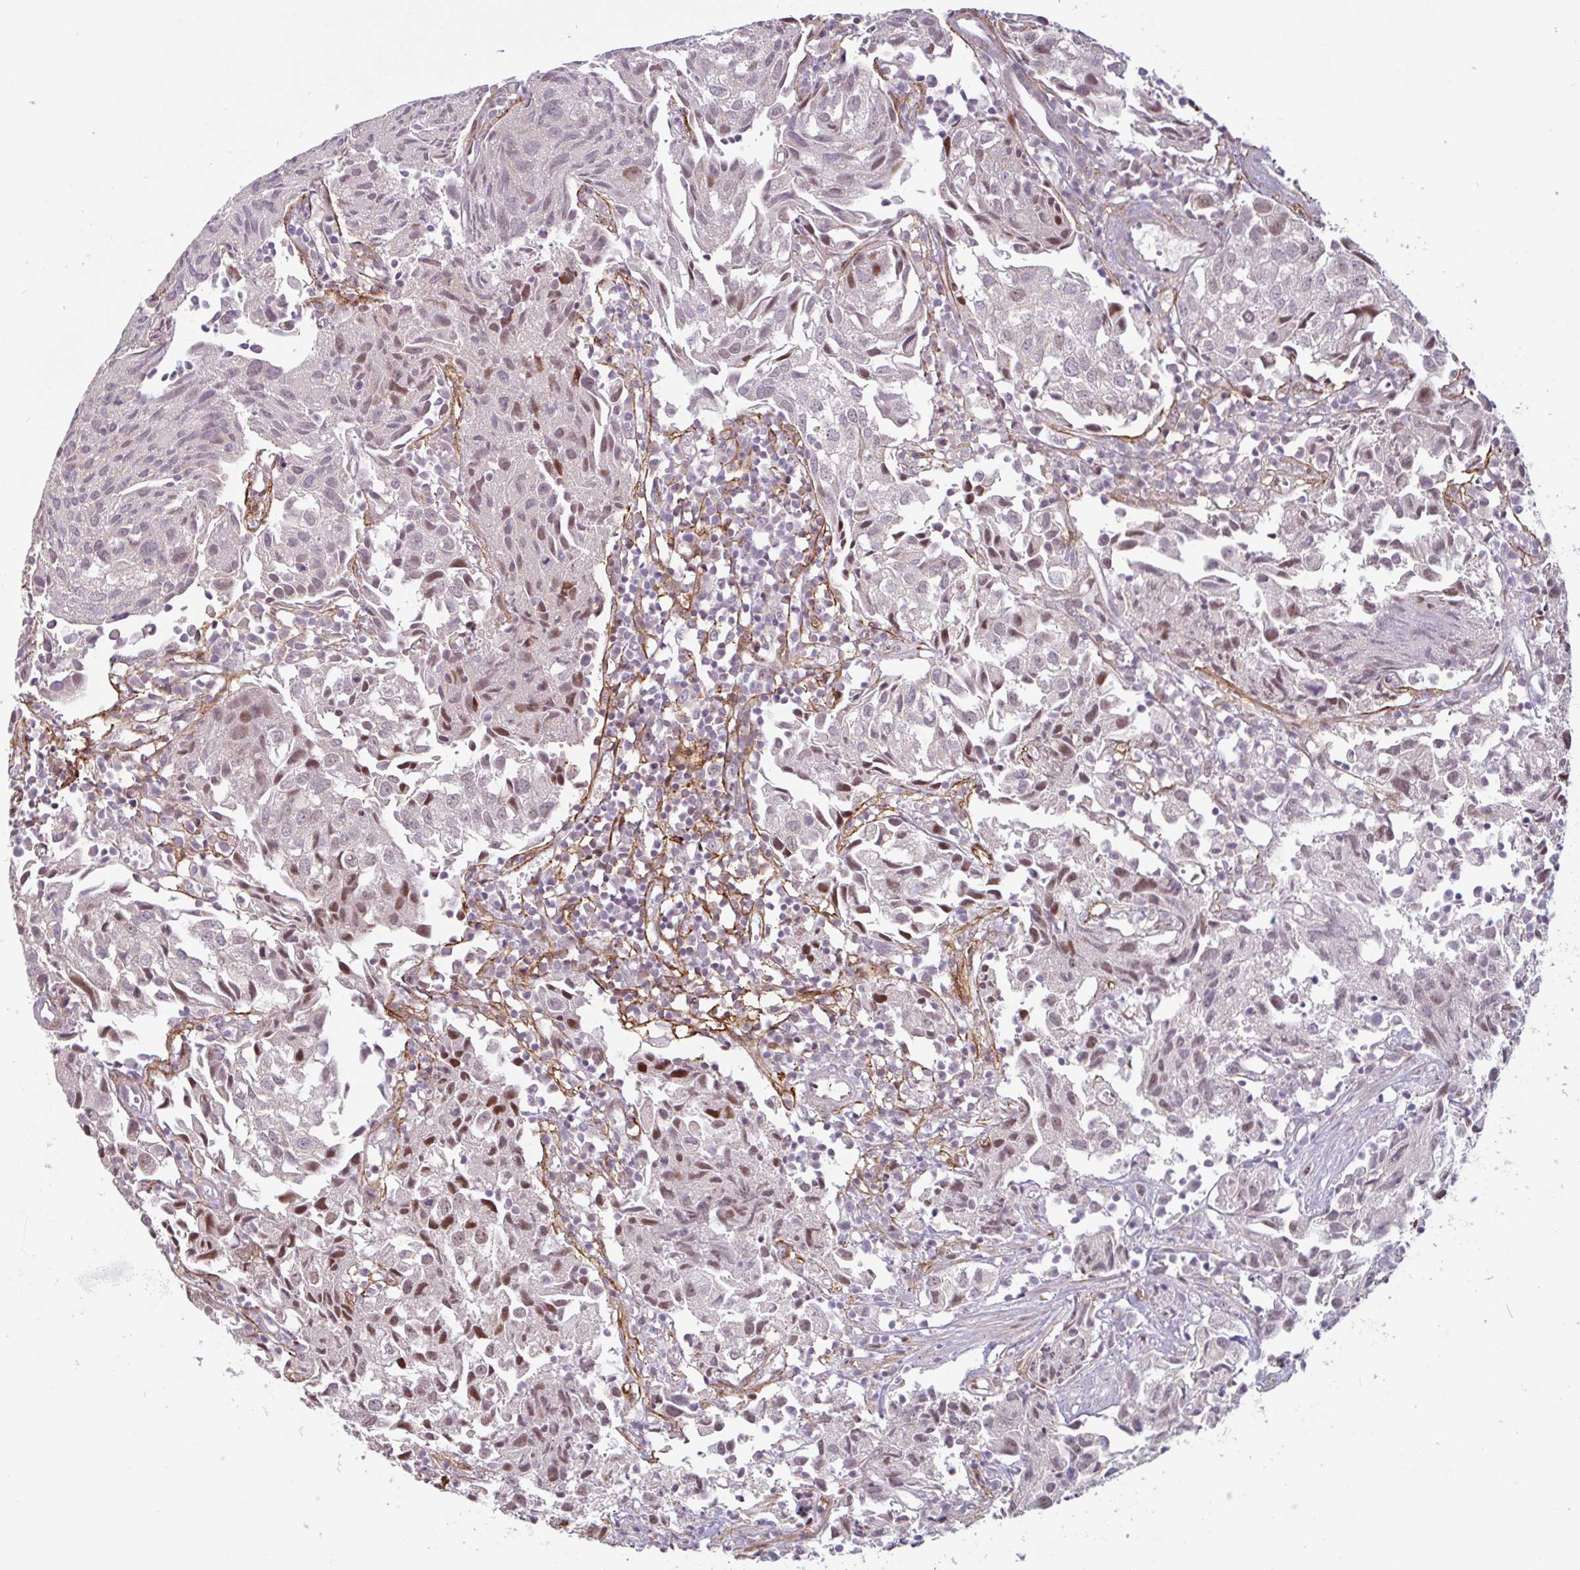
{"staining": {"intensity": "moderate", "quantity": "<25%", "location": "nuclear"}, "tissue": "urothelial cancer", "cell_type": "Tumor cells", "image_type": "cancer", "snomed": [{"axis": "morphology", "description": "Urothelial carcinoma, High grade"}, {"axis": "topography", "description": "Urinary bladder"}], "caption": "An immunohistochemistry histopathology image of tumor tissue is shown. Protein staining in brown highlights moderate nuclear positivity in urothelial cancer within tumor cells.", "gene": "TMEM119", "patient": {"sex": "female", "age": 75}}